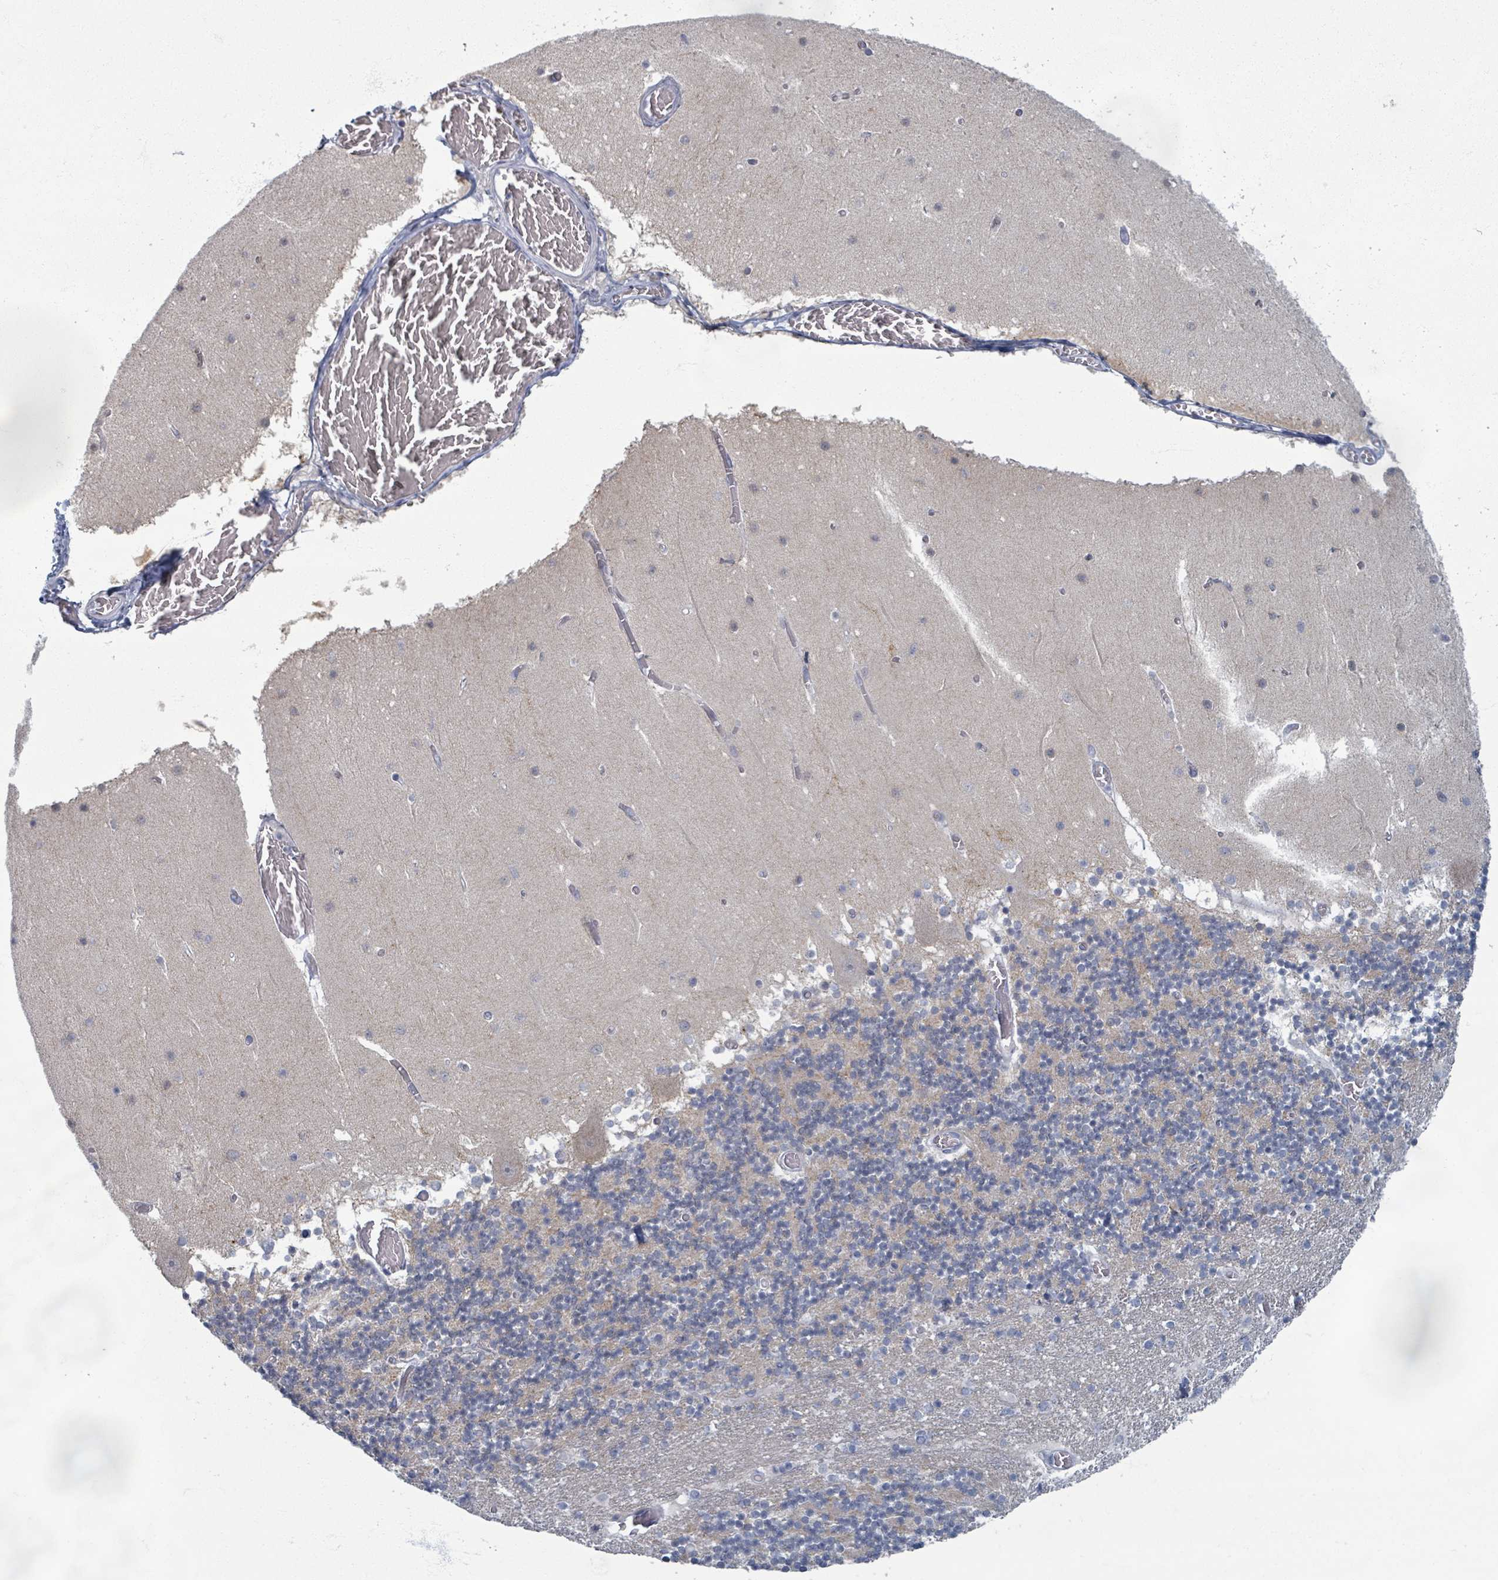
{"staining": {"intensity": "moderate", "quantity": "<25%", "location": "cytoplasmic/membranous"}, "tissue": "cerebellum", "cell_type": "Cells in granular layer", "image_type": "normal", "snomed": [{"axis": "morphology", "description": "Normal tissue, NOS"}, {"axis": "topography", "description": "Cerebellum"}], "caption": "Immunohistochemical staining of unremarkable human cerebellum demonstrates moderate cytoplasmic/membranous protein expression in about <25% of cells in granular layer.", "gene": "TAS2R1", "patient": {"sex": "female", "age": 28}}